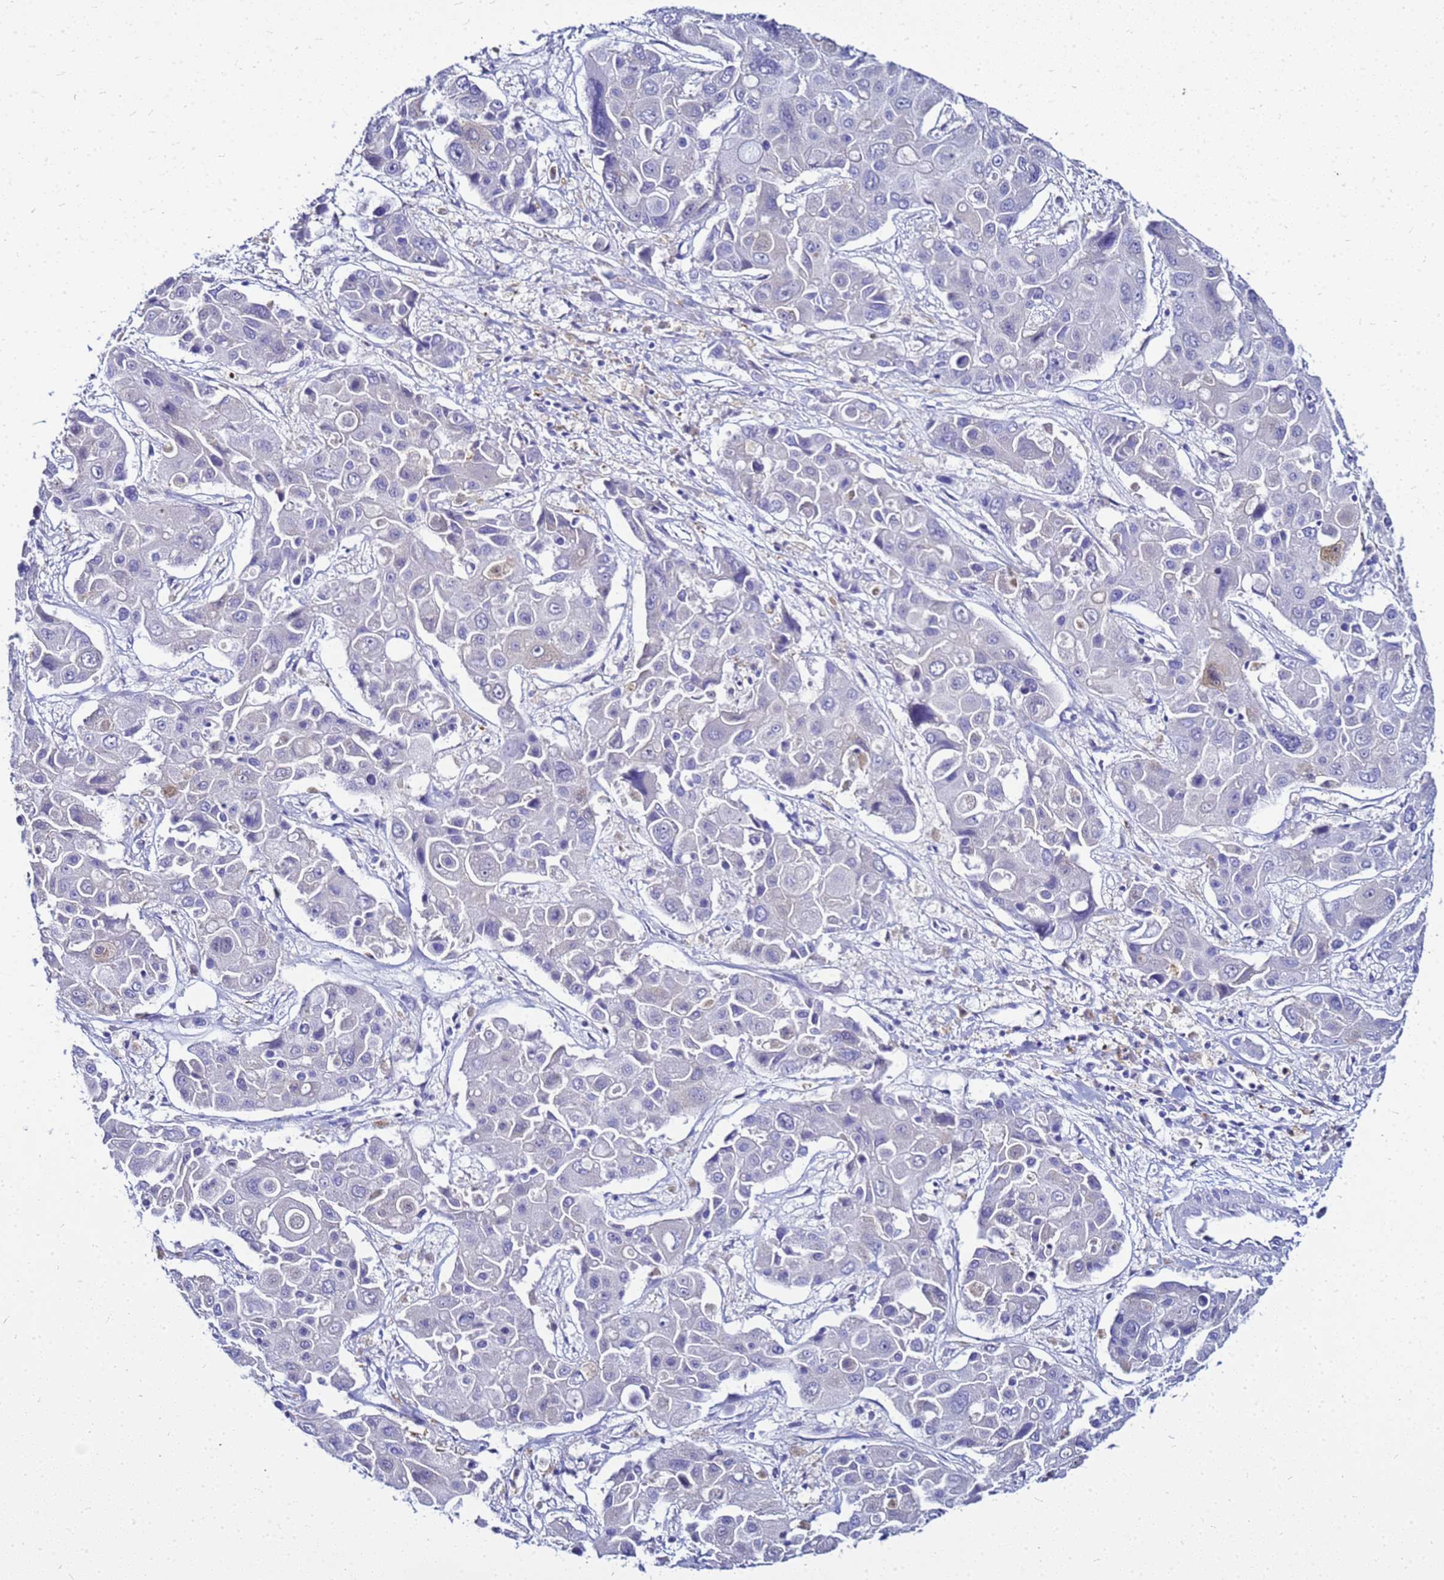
{"staining": {"intensity": "negative", "quantity": "none", "location": "none"}, "tissue": "liver cancer", "cell_type": "Tumor cells", "image_type": "cancer", "snomed": [{"axis": "morphology", "description": "Cholangiocarcinoma"}, {"axis": "topography", "description": "Liver"}], "caption": "A histopathology image of human liver cancer is negative for staining in tumor cells. The staining is performed using DAB brown chromogen with nuclei counter-stained in using hematoxylin.", "gene": "CSTA", "patient": {"sex": "male", "age": 67}}